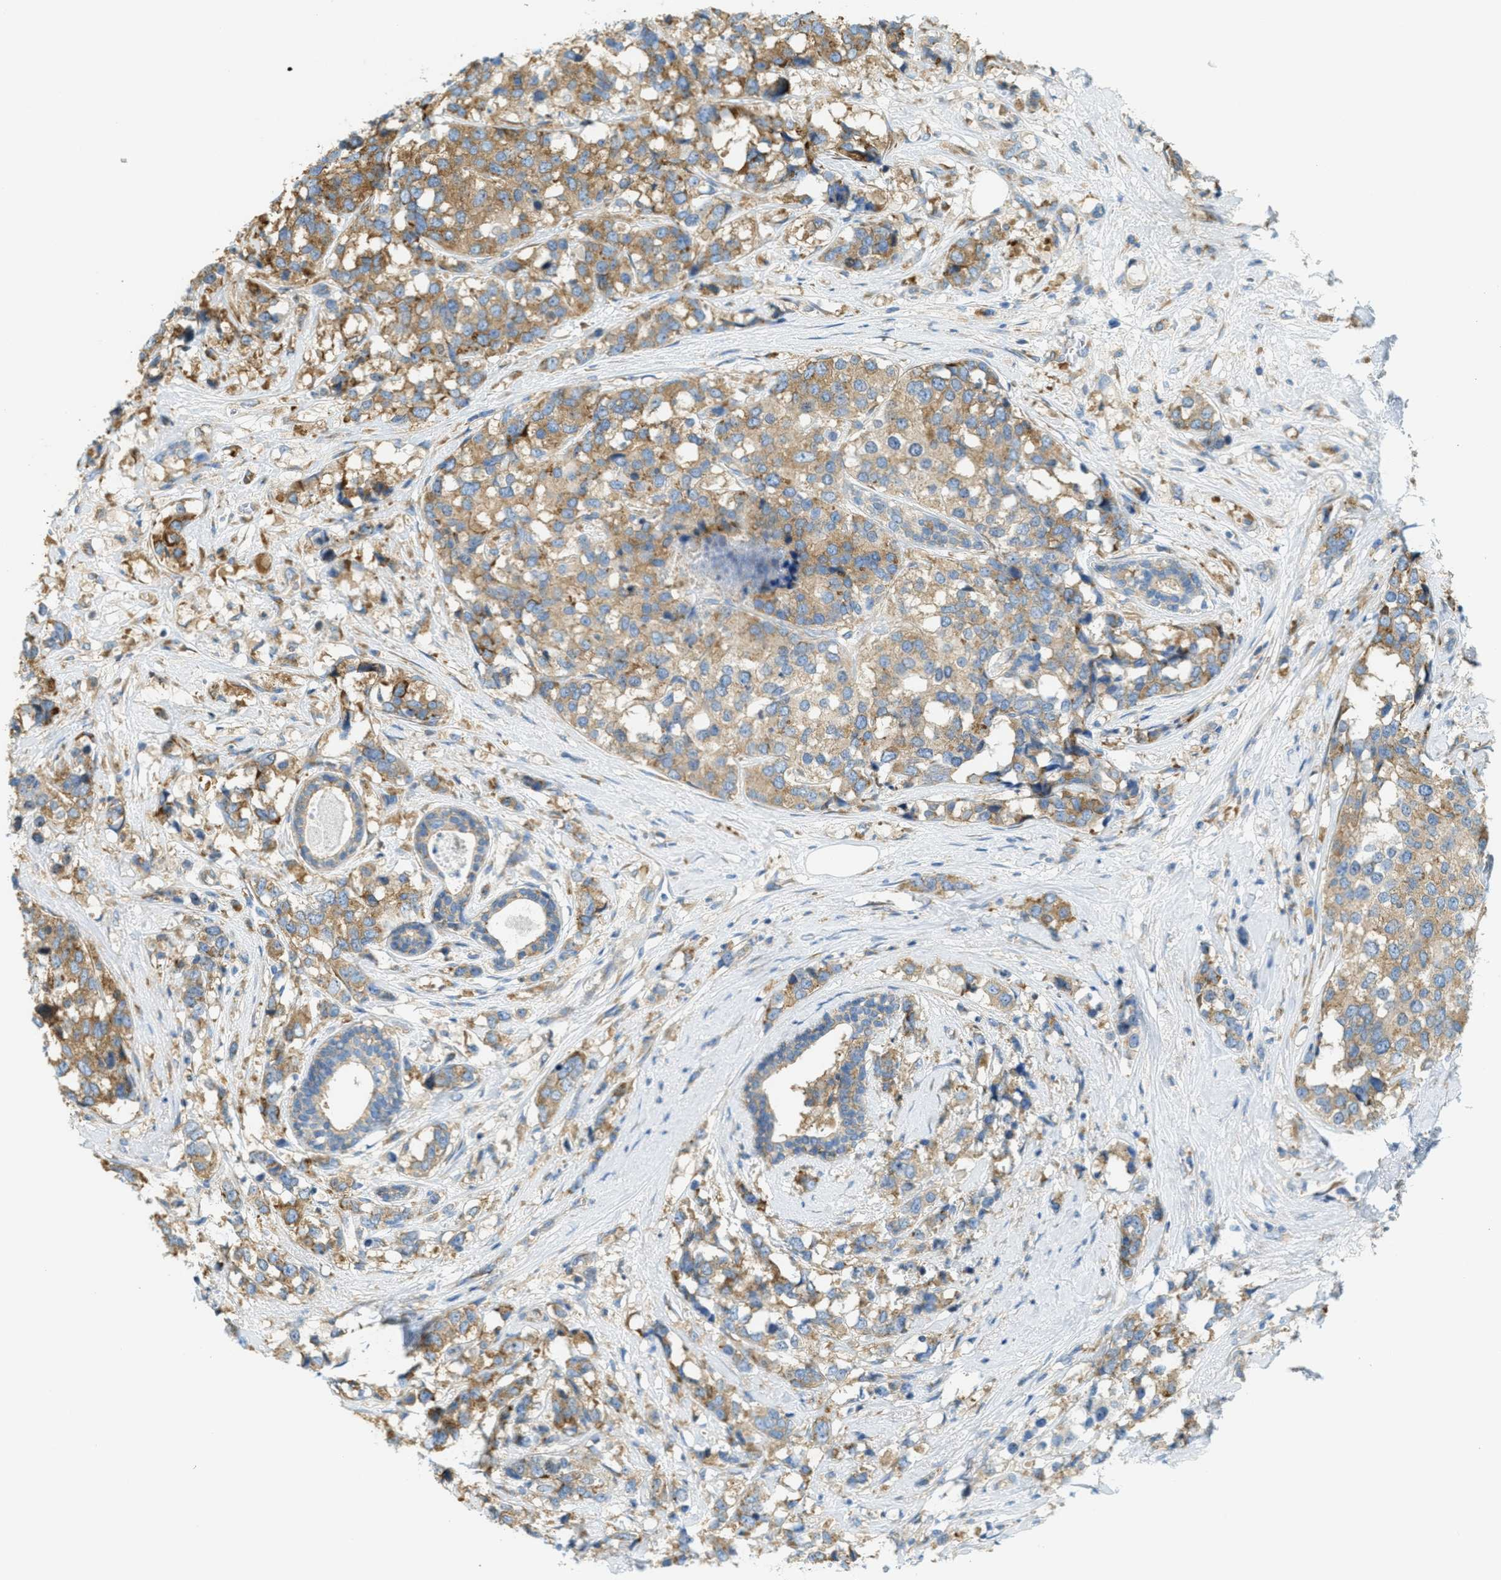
{"staining": {"intensity": "moderate", "quantity": "25%-75%", "location": "cytoplasmic/membranous"}, "tissue": "breast cancer", "cell_type": "Tumor cells", "image_type": "cancer", "snomed": [{"axis": "morphology", "description": "Lobular carcinoma"}, {"axis": "topography", "description": "Breast"}], "caption": "Breast cancer stained for a protein reveals moderate cytoplasmic/membranous positivity in tumor cells. (Brightfield microscopy of DAB IHC at high magnification).", "gene": "ABCF1", "patient": {"sex": "female", "age": 59}}